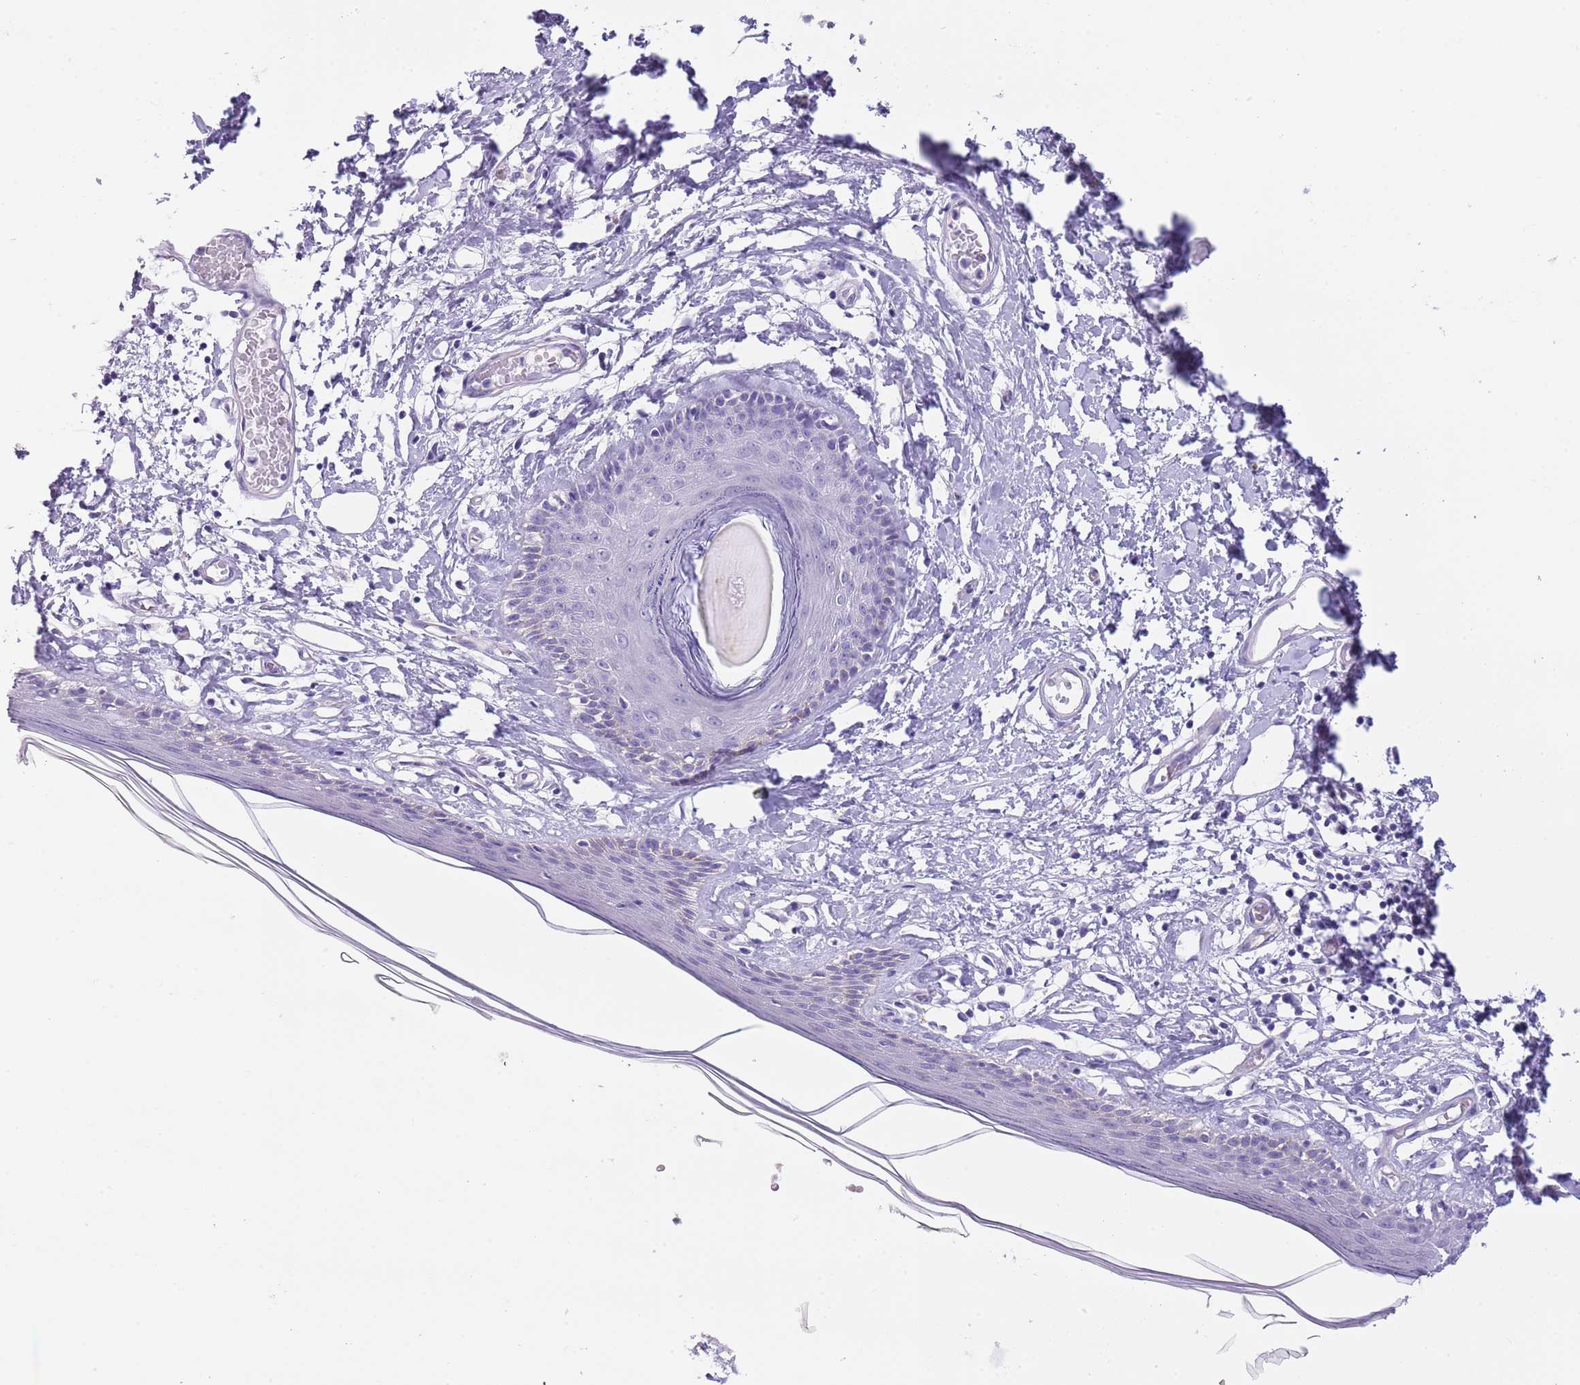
{"staining": {"intensity": "negative", "quantity": "none", "location": "none"}, "tissue": "skin", "cell_type": "Epidermal cells", "image_type": "normal", "snomed": [{"axis": "morphology", "description": "Normal tissue, NOS"}, {"axis": "topography", "description": "Adipose tissue"}, {"axis": "topography", "description": "Vascular tissue"}, {"axis": "topography", "description": "Vulva"}, {"axis": "topography", "description": "Peripheral nerve tissue"}], "caption": "Immunohistochemistry histopathology image of normal skin stained for a protein (brown), which exhibits no staining in epidermal cells.", "gene": "TSGA13", "patient": {"sex": "female", "age": 86}}